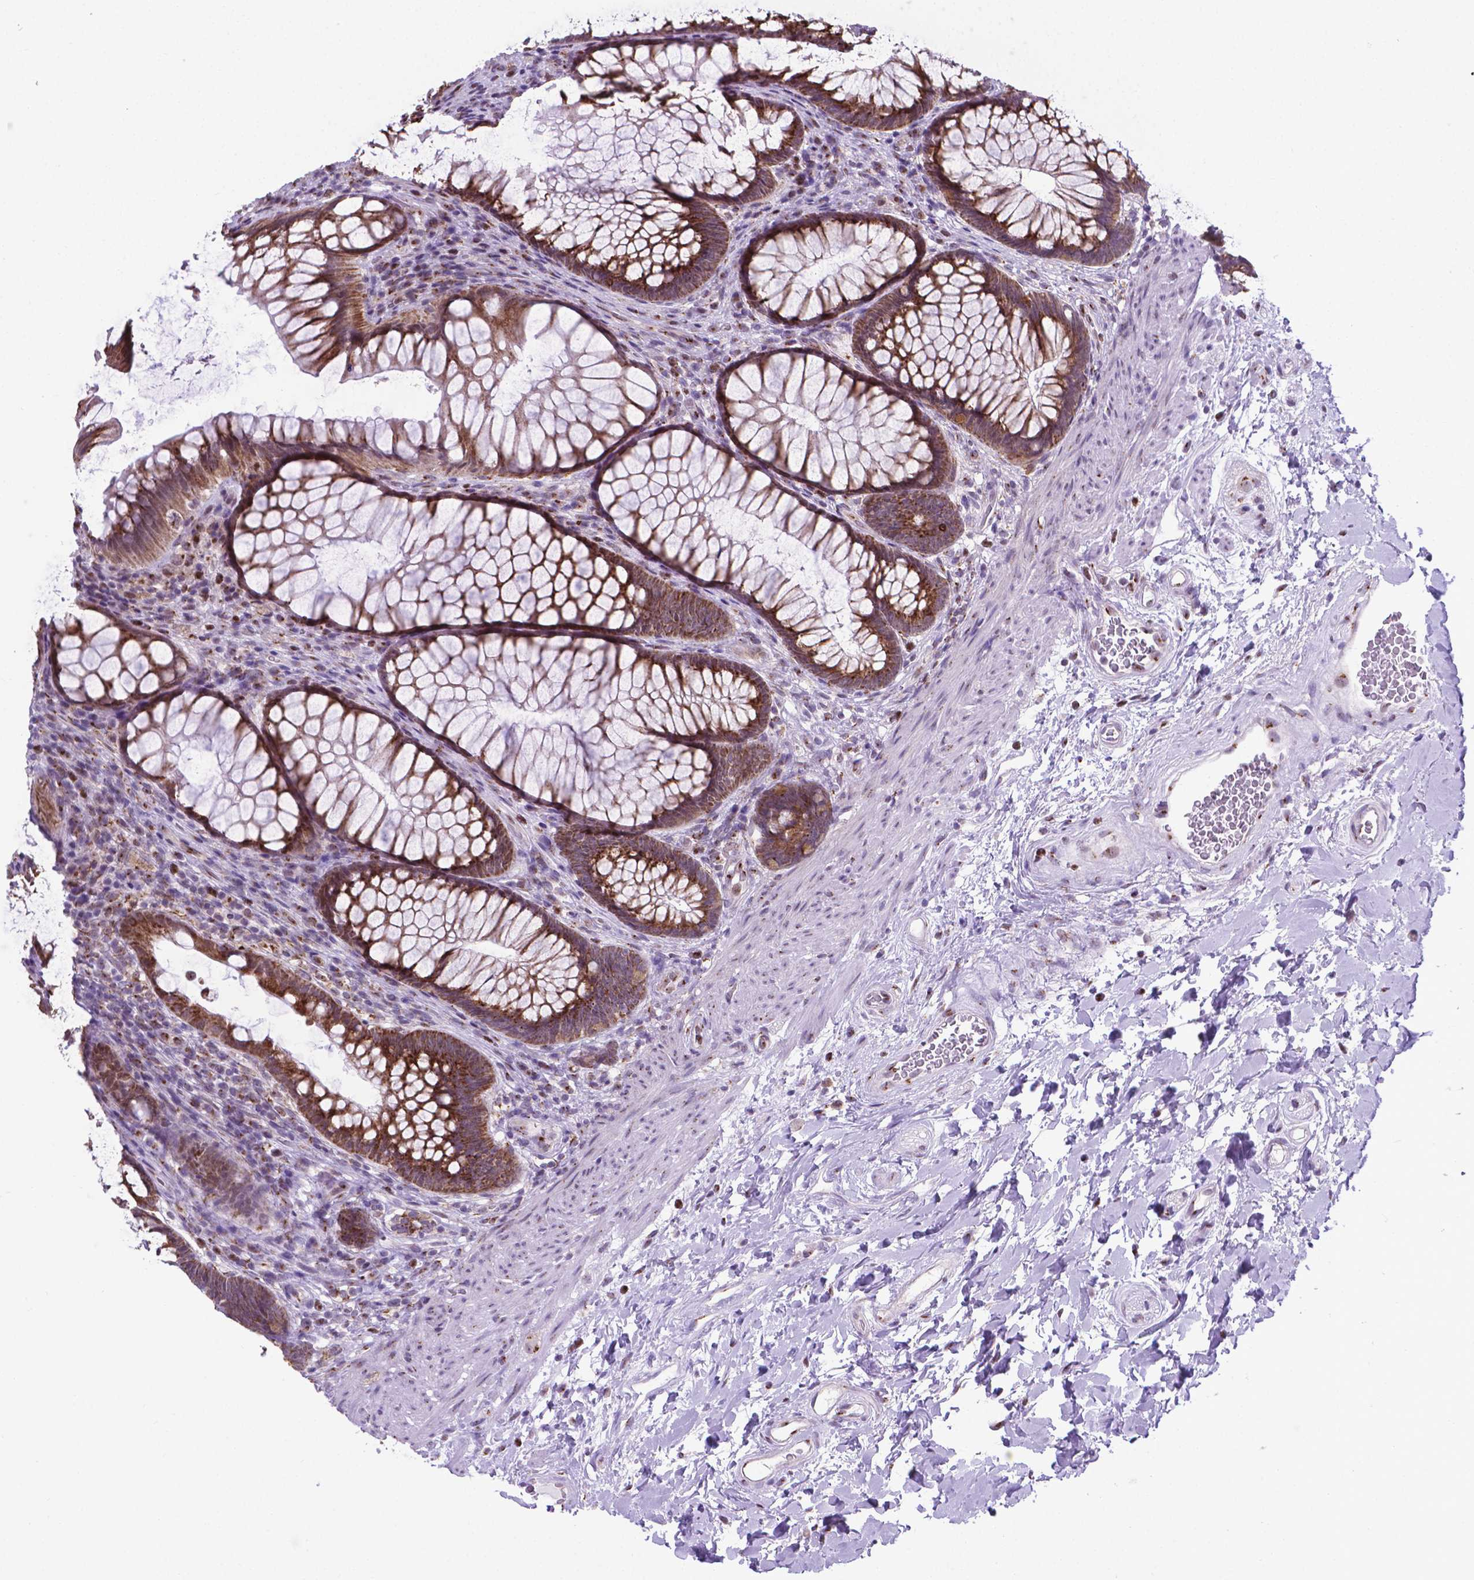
{"staining": {"intensity": "moderate", "quantity": ">75%", "location": "cytoplasmic/membranous"}, "tissue": "rectum", "cell_type": "Glandular cells", "image_type": "normal", "snomed": [{"axis": "morphology", "description": "Normal tissue, NOS"}, {"axis": "topography", "description": "Smooth muscle"}, {"axis": "topography", "description": "Rectum"}], "caption": "Immunohistochemical staining of benign human rectum demonstrates moderate cytoplasmic/membranous protein positivity in approximately >75% of glandular cells.", "gene": "MRPL10", "patient": {"sex": "male", "age": 53}}